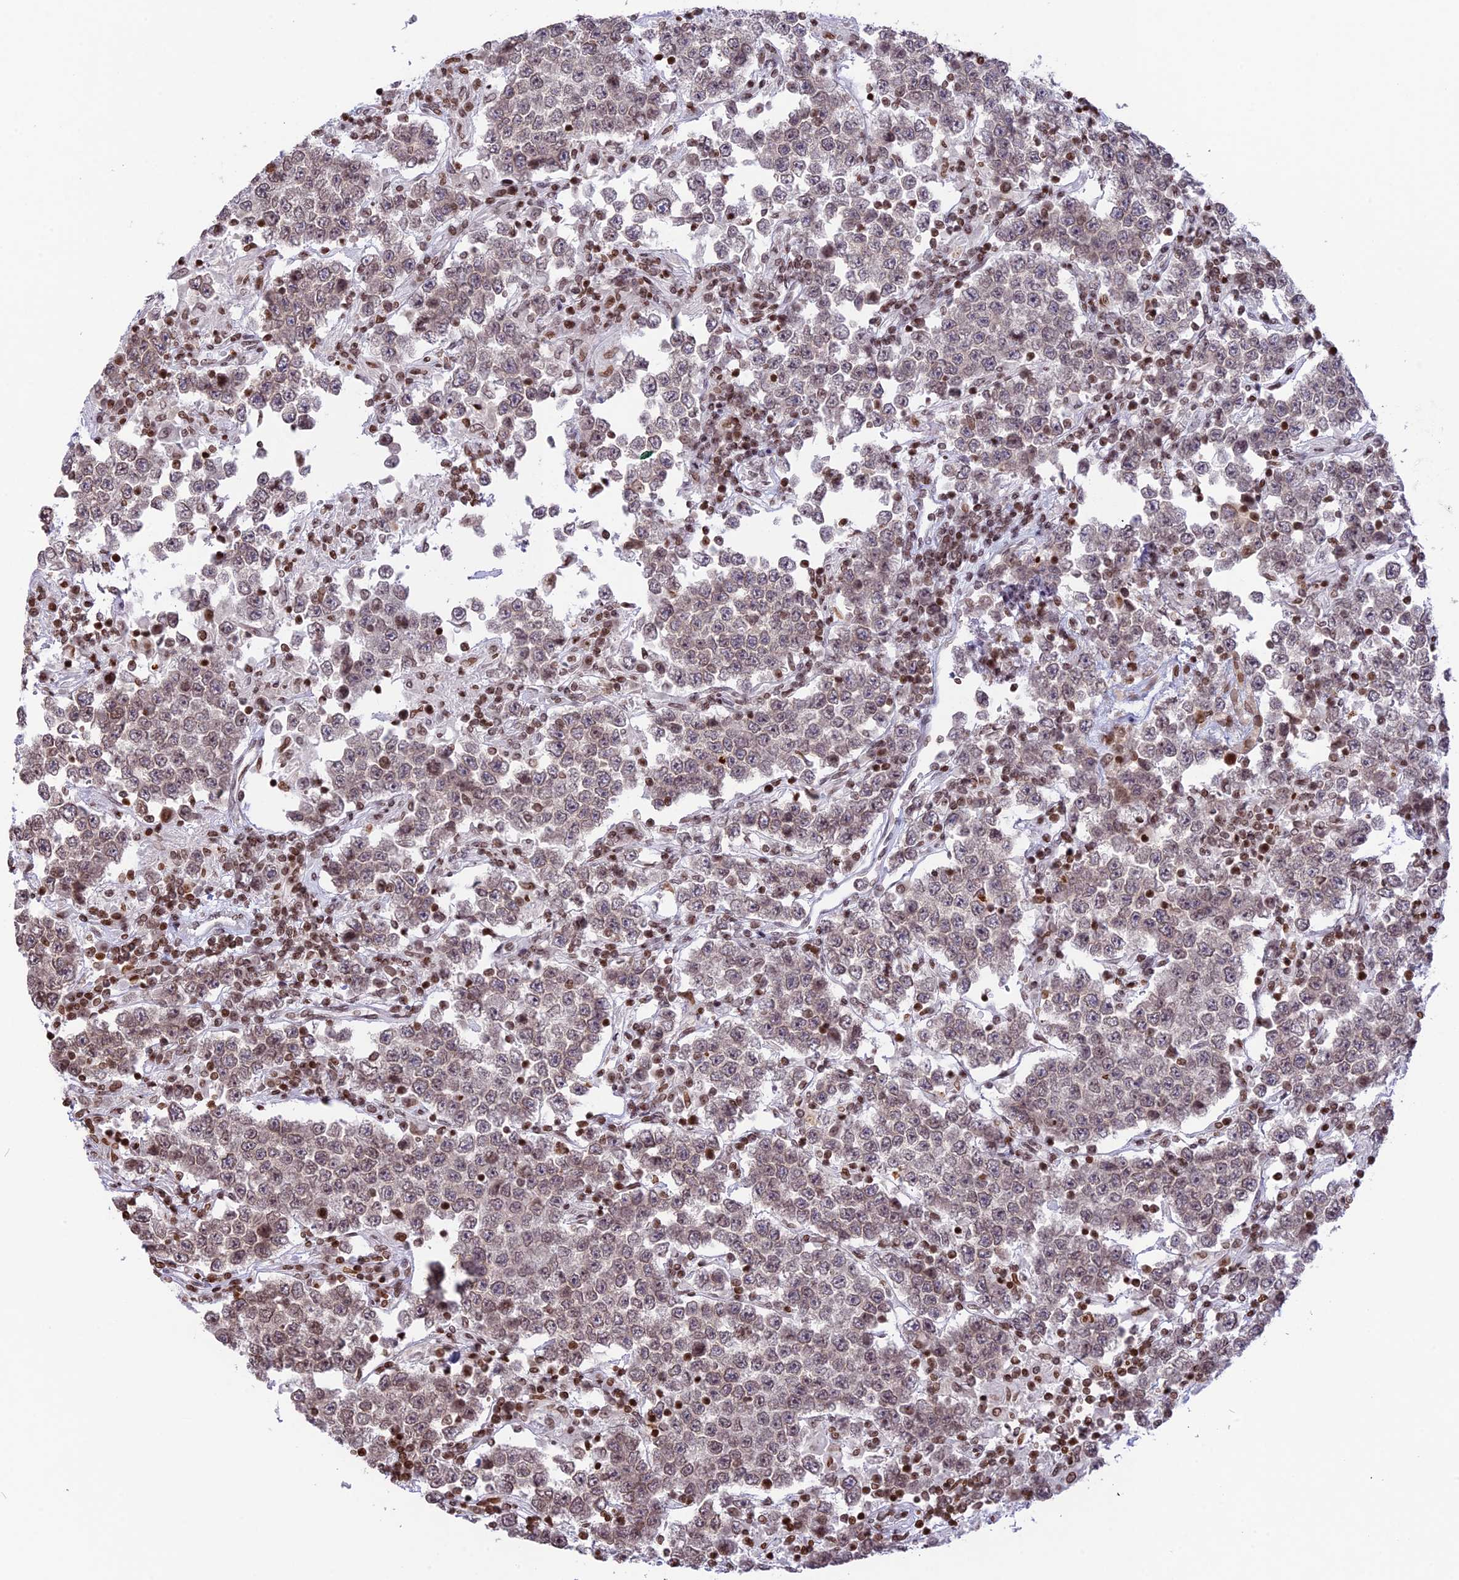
{"staining": {"intensity": "weak", "quantity": "25%-75%", "location": "nuclear"}, "tissue": "testis cancer", "cell_type": "Tumor cells", "image_type": "cancer", "snomed": [{"axis": "morphology", "description": "Normal tissue, NOS"}, {"axis": "morphology", "description": "Urothelial carcinoma, High grade"}, {"axis": "morphology", "description": "Seminoma, NOS"}, {"axis": "morphology", "description": "Carcinoma, Embryonal, NOS"}, {"axis": "topography", "description": "Urinary bladder"}, {"axis": "topography", "description": "Testis"}], "caption": "Weak nuclear staining for a protein is identified in about 25%-75% of tumor cells of testis urothelial carcinoma (high-grade) using immunohistochemistry.", "gene": "TET2", "patient": {"sex": "male", "age": 41}}